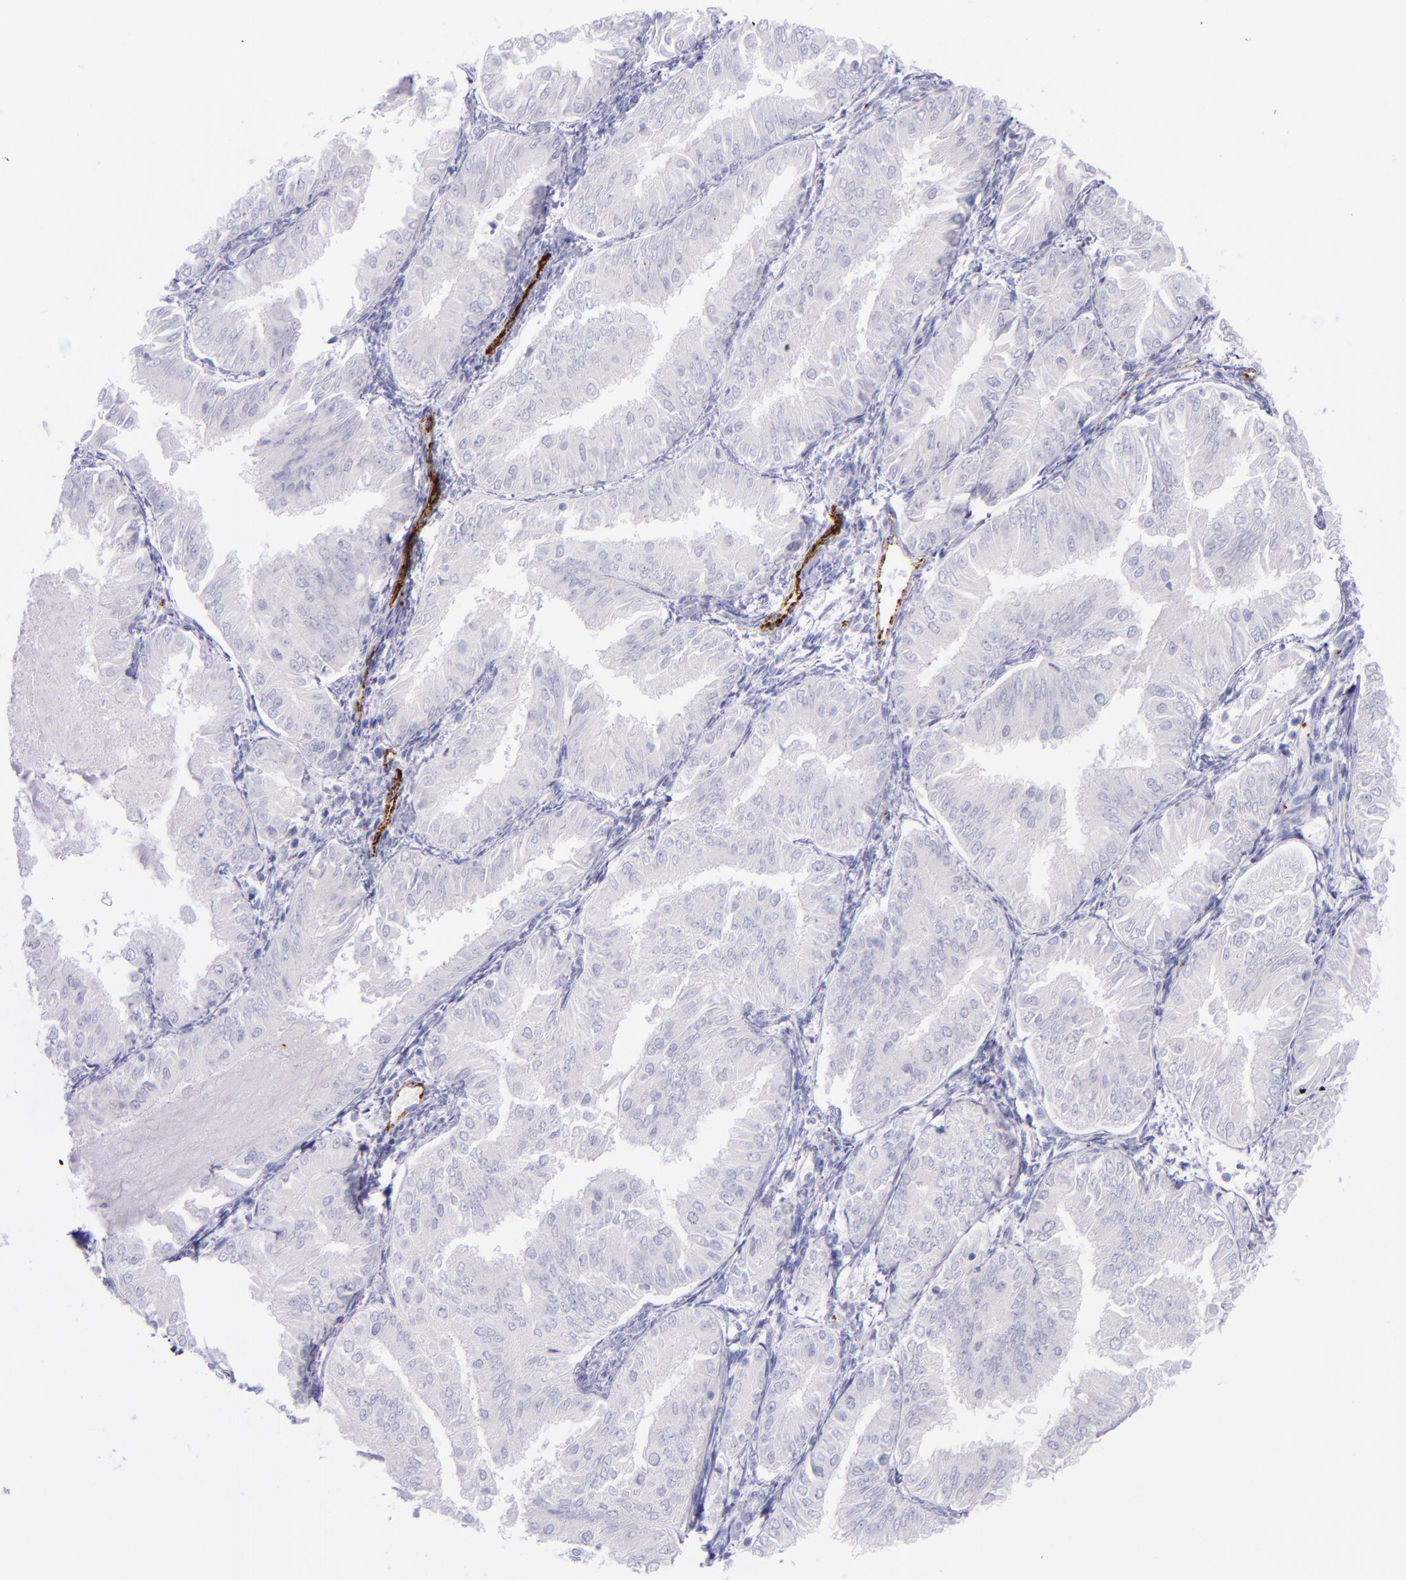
{"staining": {"intensity": "negative", "quantity": "none", "location": "none"}, "tissue": "endometrial cancer", "cell_type": "Tumor cells", "image_type": "cancer", "snomed": [{"axis": "morphology", "description": "Adenocarcinoma, NOS"}, {"axis": "topography", "description": "Endometrium"}], "caption": "Immunohistochemical staining of endometrial cancer (adenocarcinoma) exhibits no significant expression in tumor cells. (DAB (3,3'-diaminobenzidine) immunohistochemistry with hematoxylin counter stain).", "gene": "SELE", "patient": {"sex": "female", "age": 53}}